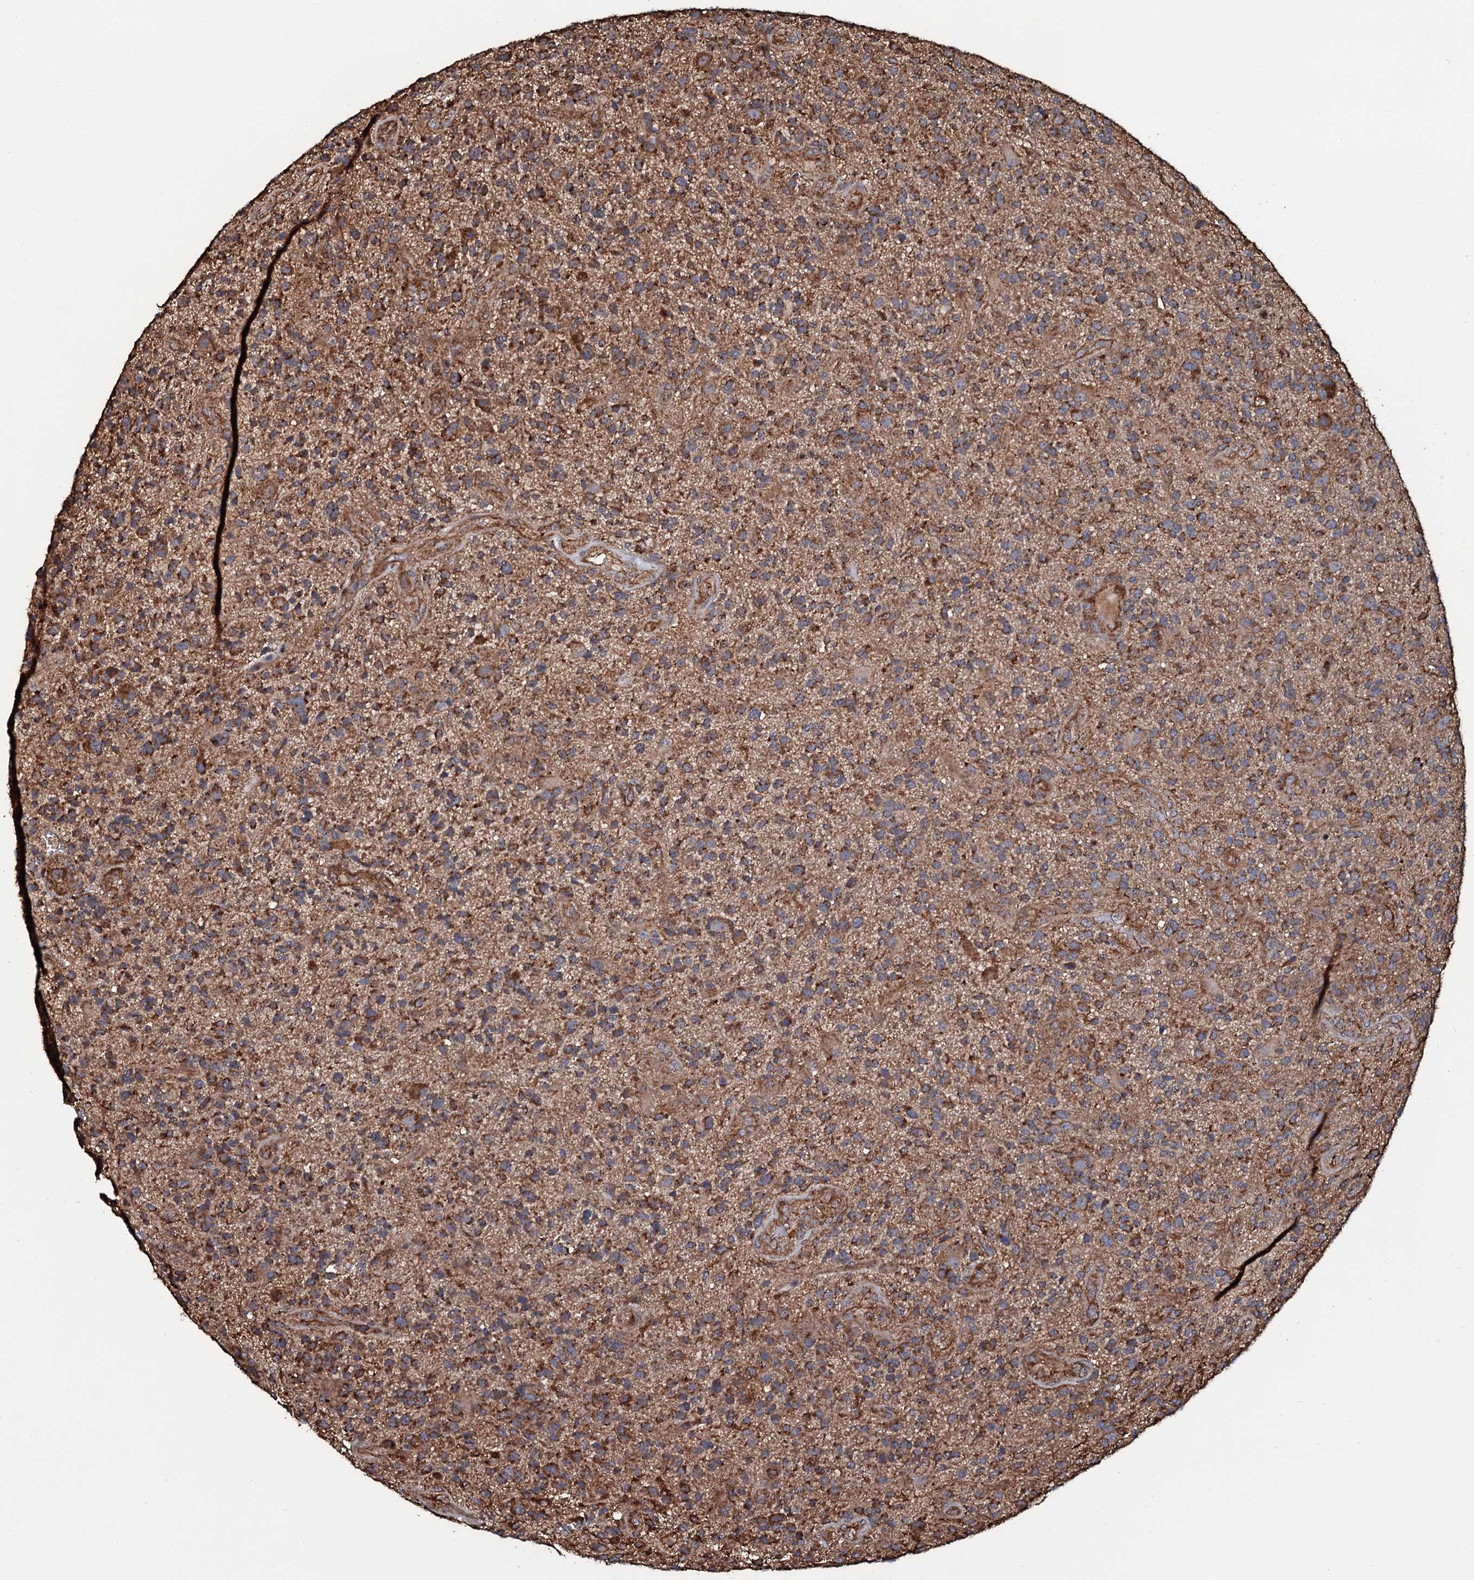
{"staining": {"intensity": "moderate", "quantity": "25%-75%", "location": "cytoplasmic/membranous"}, "tissue": "glioma", "cell_type": "Tumor cells", "image_type": "cancer", "snomed": [{"axis": "morphology", "description": "Glioma, malignant, High grade"}, {"axis": "topography", "description": "Brain"}], "caption": "High-grade glioma (malignant) stained with a brown dye reveals moderate cytoplasmic/membranous positive positivity in approximately 25%-75% of tumor cells.", "gene": "VWA8", "patient": {"sex": "male", "age": 47}}